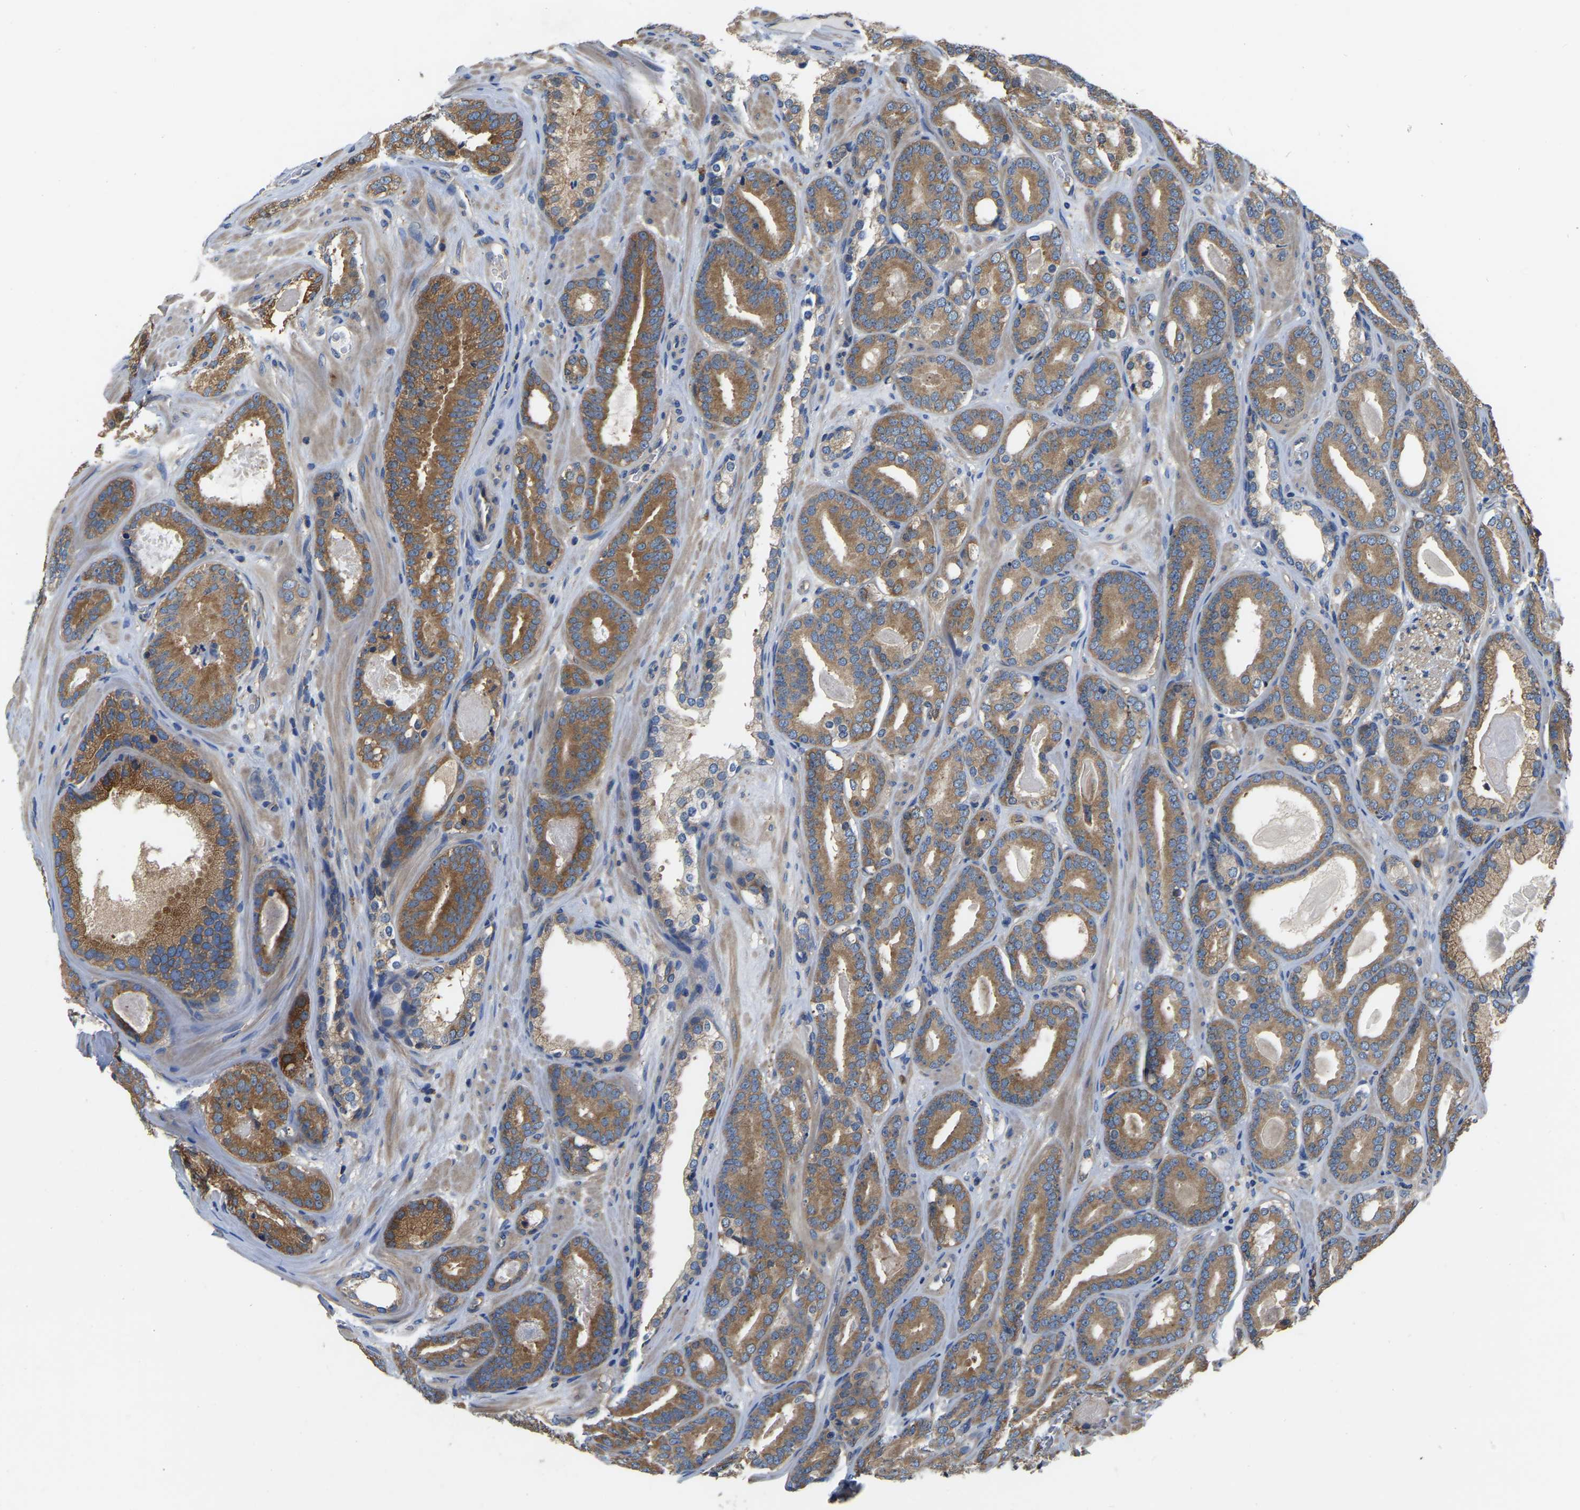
{"staining": {"intensity": "moderate", "quantity": ">75%", "location": "cytoplasmic/membranous"}, "tissue": "prostate cancer", "cell_type": "Tumor cells", "image_type": "cancer", "snomed": [{"axis": "morphology", "description": "Adenocarcinoma, High grade"}, {"axis": "topography", "description": "Prostate"}], "caption": "Adenocarcinoma (high-grade) (prostate) stained with DAB immunohistochemistry reveals medium levels of moderate cytoplasmic/membranous expression in approximately >75% of tumor cells.", "gene": "GARS1", "patient": {"sex": "male", "age": 60}}